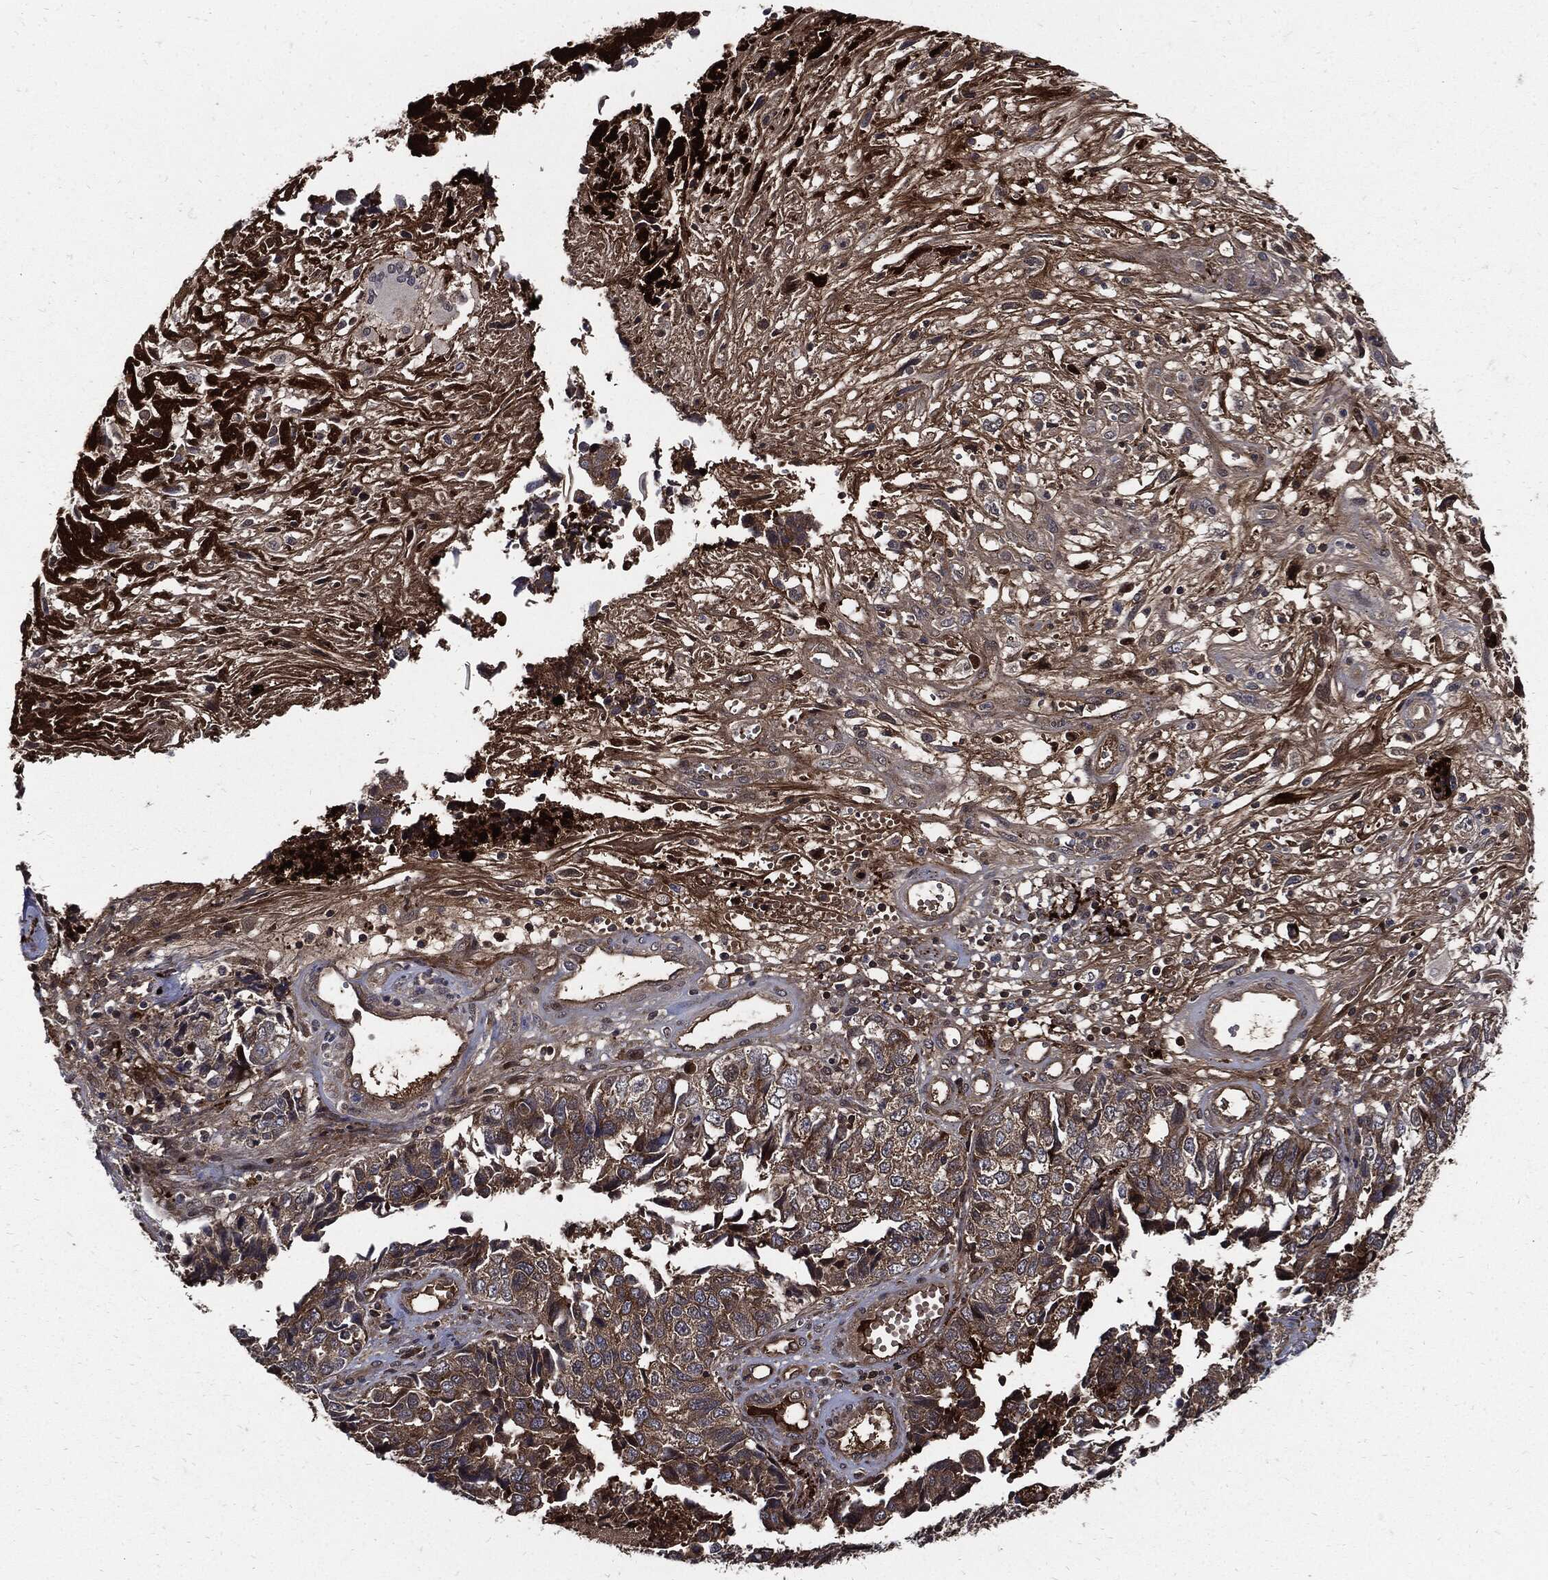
{"staining": {"intensity": "strong", "quantity": "25%-75%", "location": "cytoplasmic/membranous"}, "tissue": "cervical cancer", "cell_type": "Tumor cells", "image_type": "cancer", "snomed": [{"axis": "morphology", "description": "Squamous cell carcinoma, NOS"}, {"axis": "topography", "description": "Cervix"}], "caption": "DAB (3,3'-diaminobenzidine) immunohistochemical staining of cervical squamous cell carcinoma exhibits strong cytoplasmic/membranous protein staining in about 25%-75% of tumor cells.", "gene": "CLU", "patient": {"sex": "female", "age": 63}}